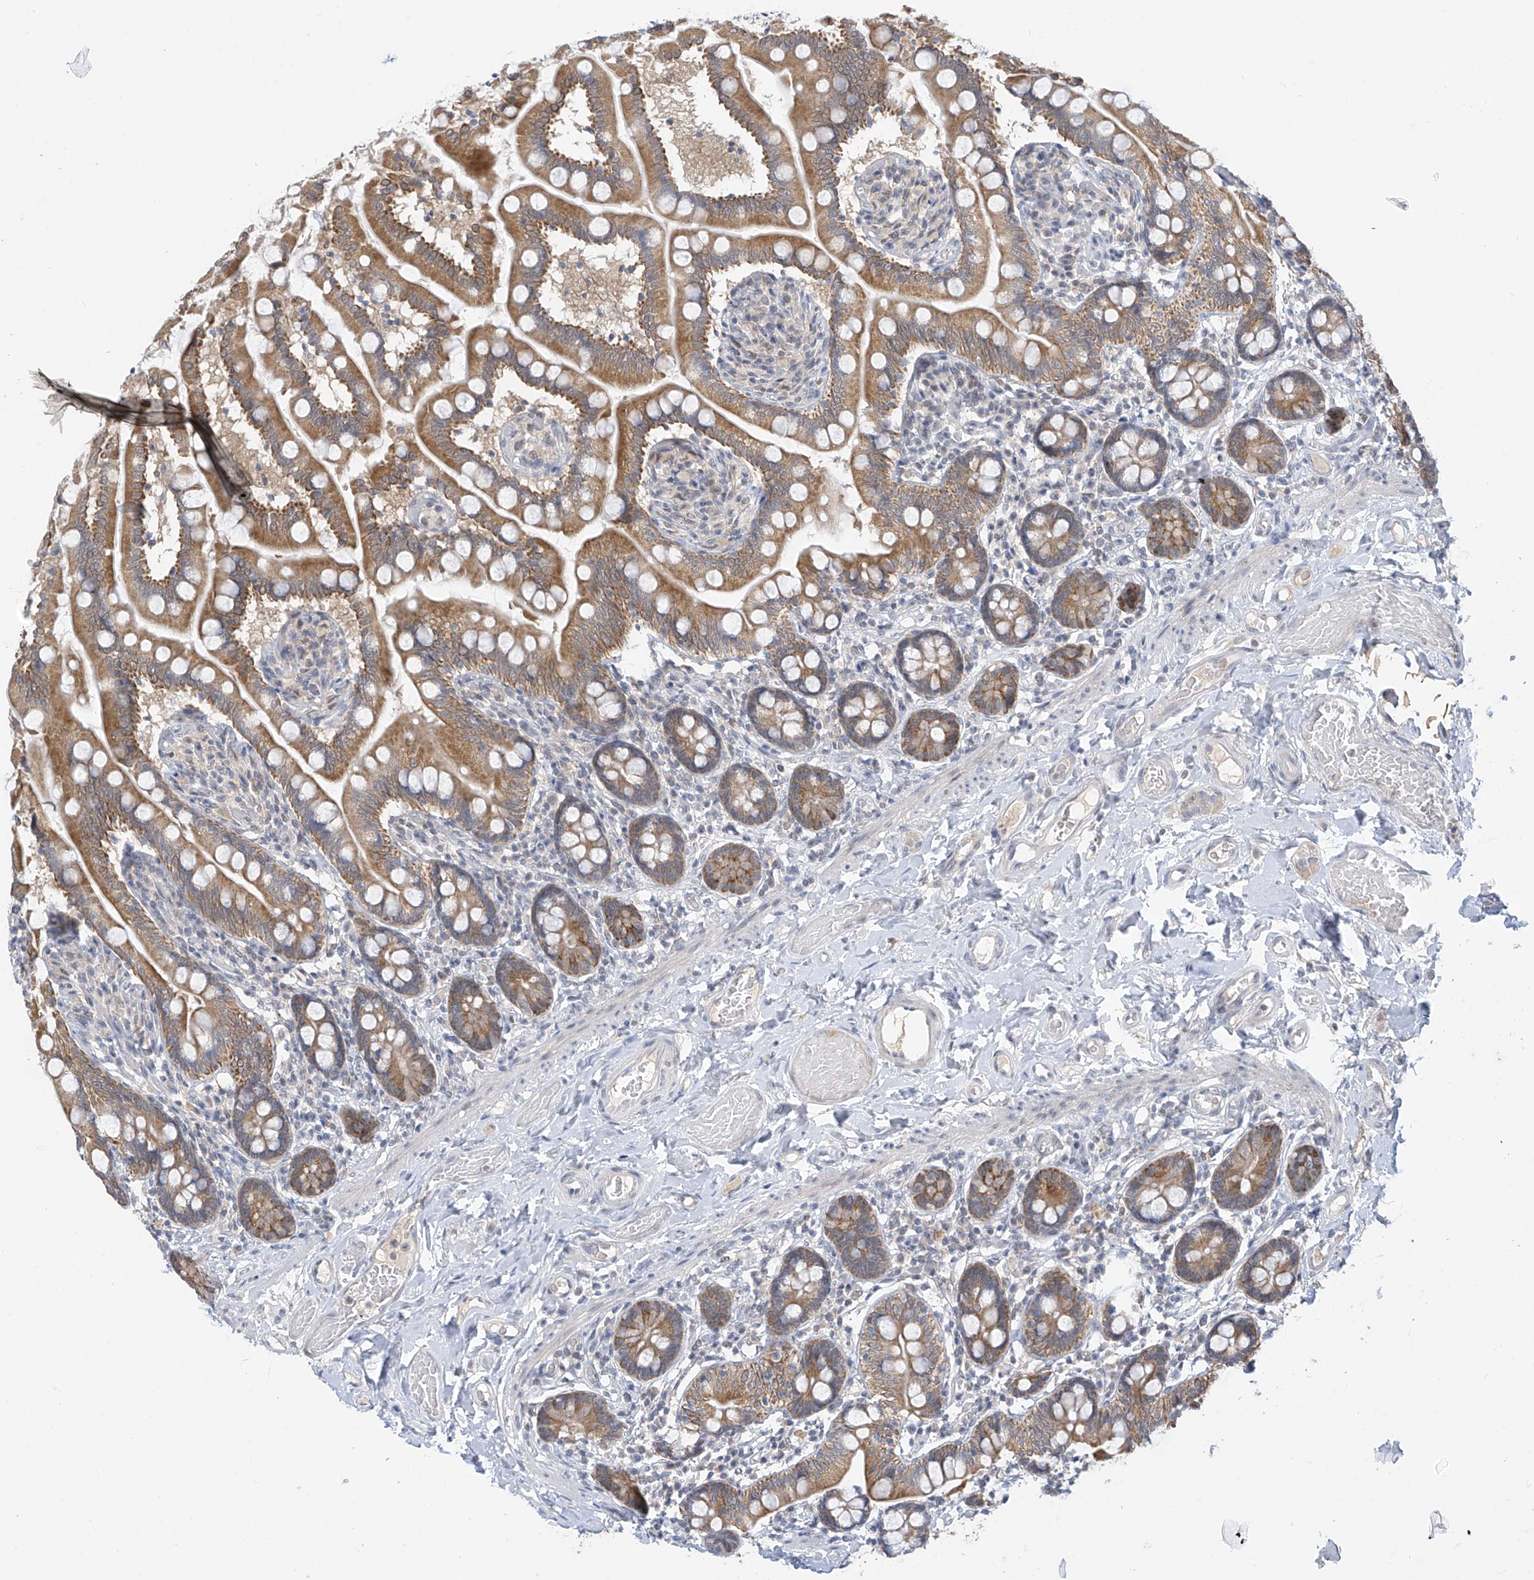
{"staining": {"intensity": "moderate", "quantity": ">75%", "location": "cytoplasmic/membranous"}, "tissue": "small intestine", "cell_type": "Glandular cells", "image_type": "normal", "snomed": [{"axis": "morphology", "description": "Normal tissue, NOS"}, {"axis": "topography", "description": "Small intestine"}], "caption": "An IHC micrograph of normal tissue is shown. Protein staining in brown shows moderate cytoplasmic/membranous positivity in small intestine within glandular cells. (IHC, brightfield microscopy, high magnification).", "gene": "APLF", "patient": {"sex": "female", "age": 64}}